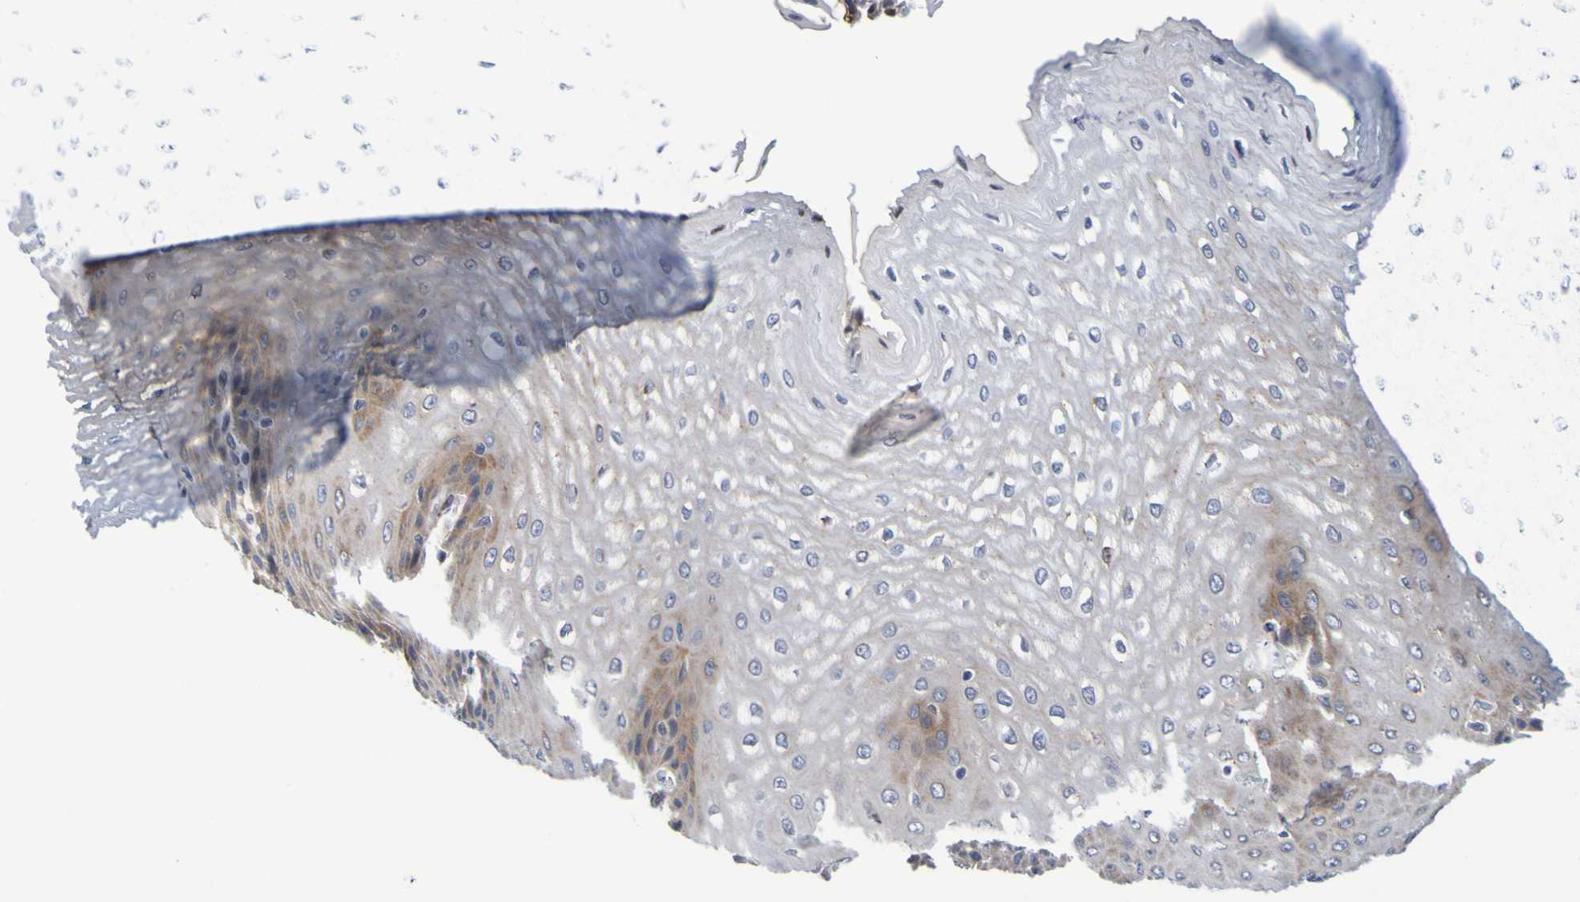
{"staining": {"intensity": "moderate", "quantity": "<25%", "location": "cytoplasmic/membranous"}, "tissue": "esophagus", "cell_type": "Squamous epithelial cells", "image_type": "normal", "snomed": [{"axis": "morphology", "description": "Normal tissue, NOS"}, {"axis": "topography", "description": "Esophagus"}], "caption": "IHC of unremarkable esophagus displays low levels of moderate cytoplasmic/membranous expression in about <25% of squamous epithelial cells.", "gene": "SIL1", "patient": {"sex": "male", "age": 54}}